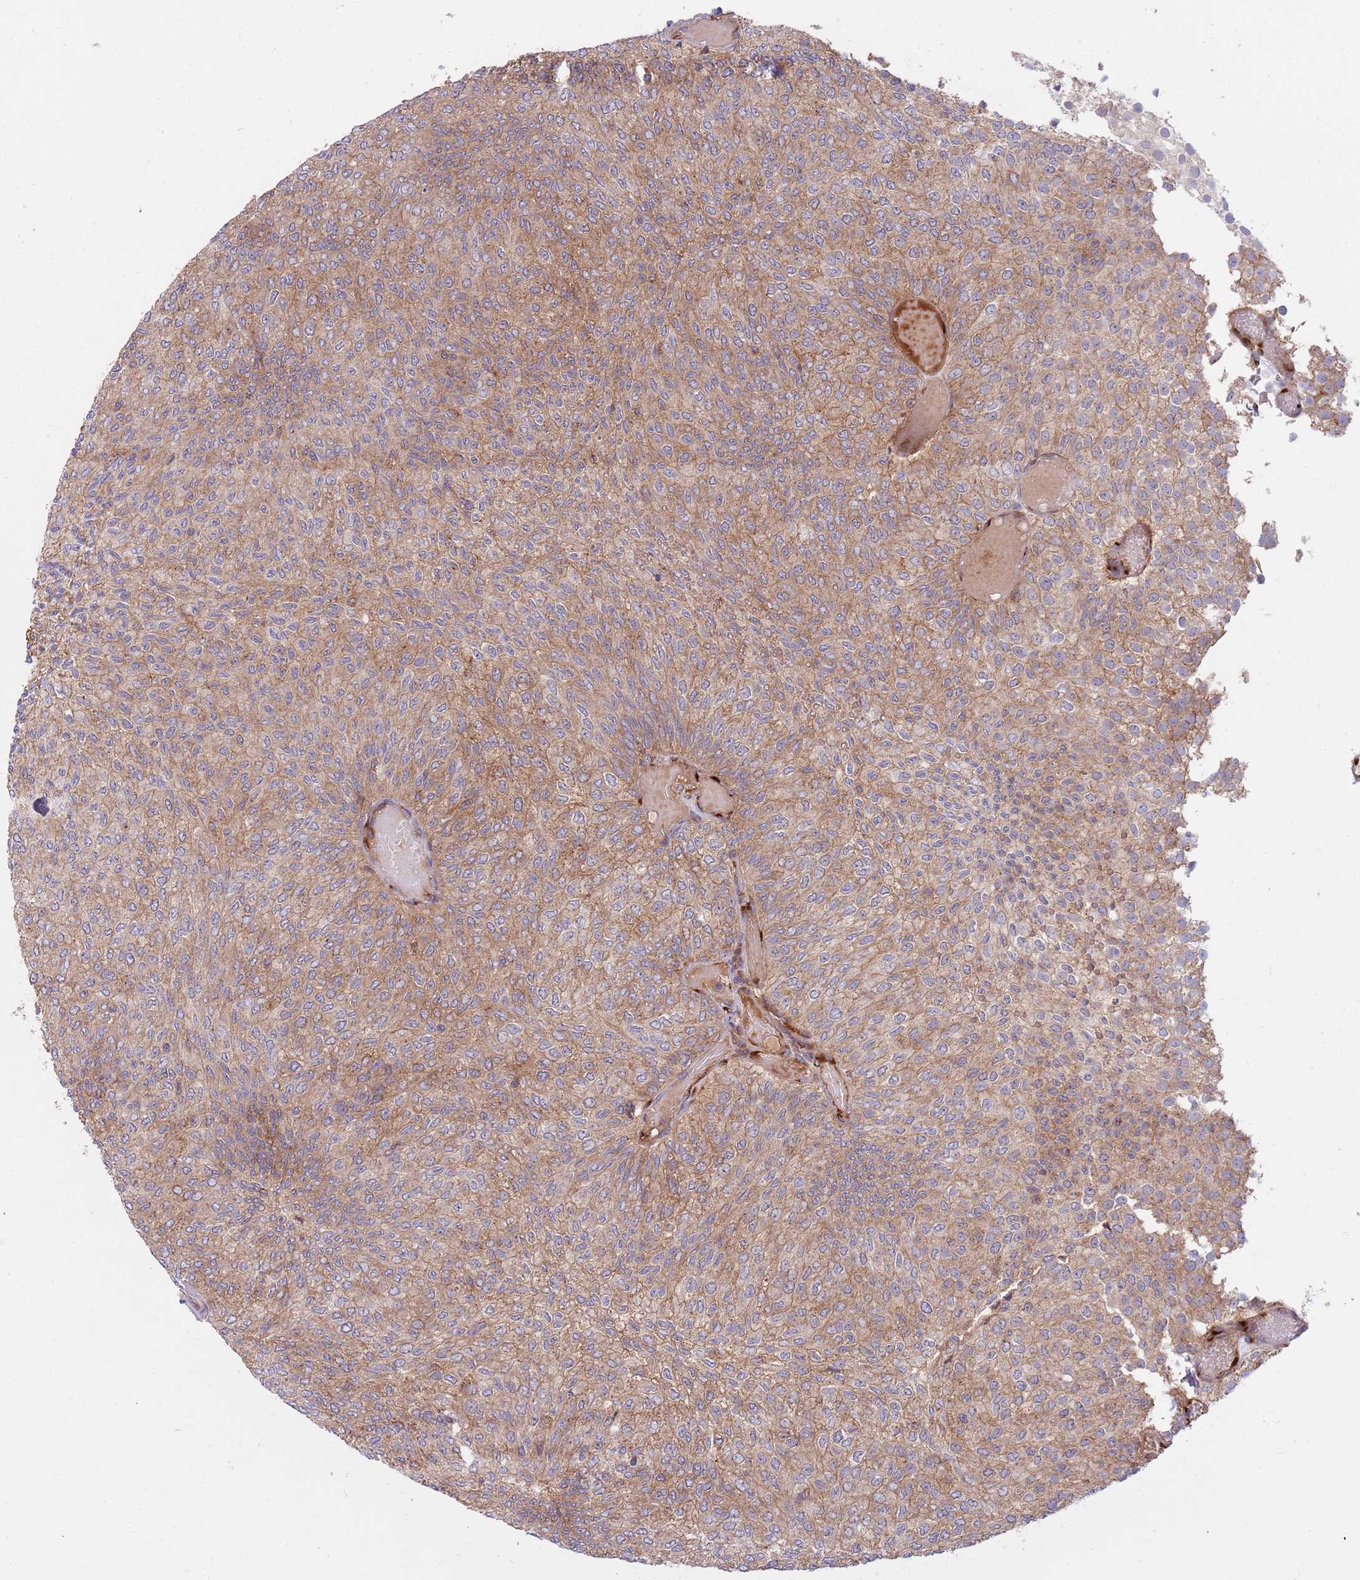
{"staining": {"intensity": "moderate", "quantity": ">75%", "location": "cytoplasmic/membranous"}, "tissue": "urothelial cancer", "cell_type": "Tumor cells", "image_type": "cancer", "snomed": [{"axis": "morphology", "description": "Urothelial carcinoma, Low grade"}, {"axis": "topography", "description": "Urinary bladder"}], "caption": "Immunohistochemical staining of urothelial cancer displays medium levels of moderate cytoplasmic/membranous protein expression in about >75% of tumor cells.", "gene": "BTBD7", "patient": {"sex": "male", "age": 78}}